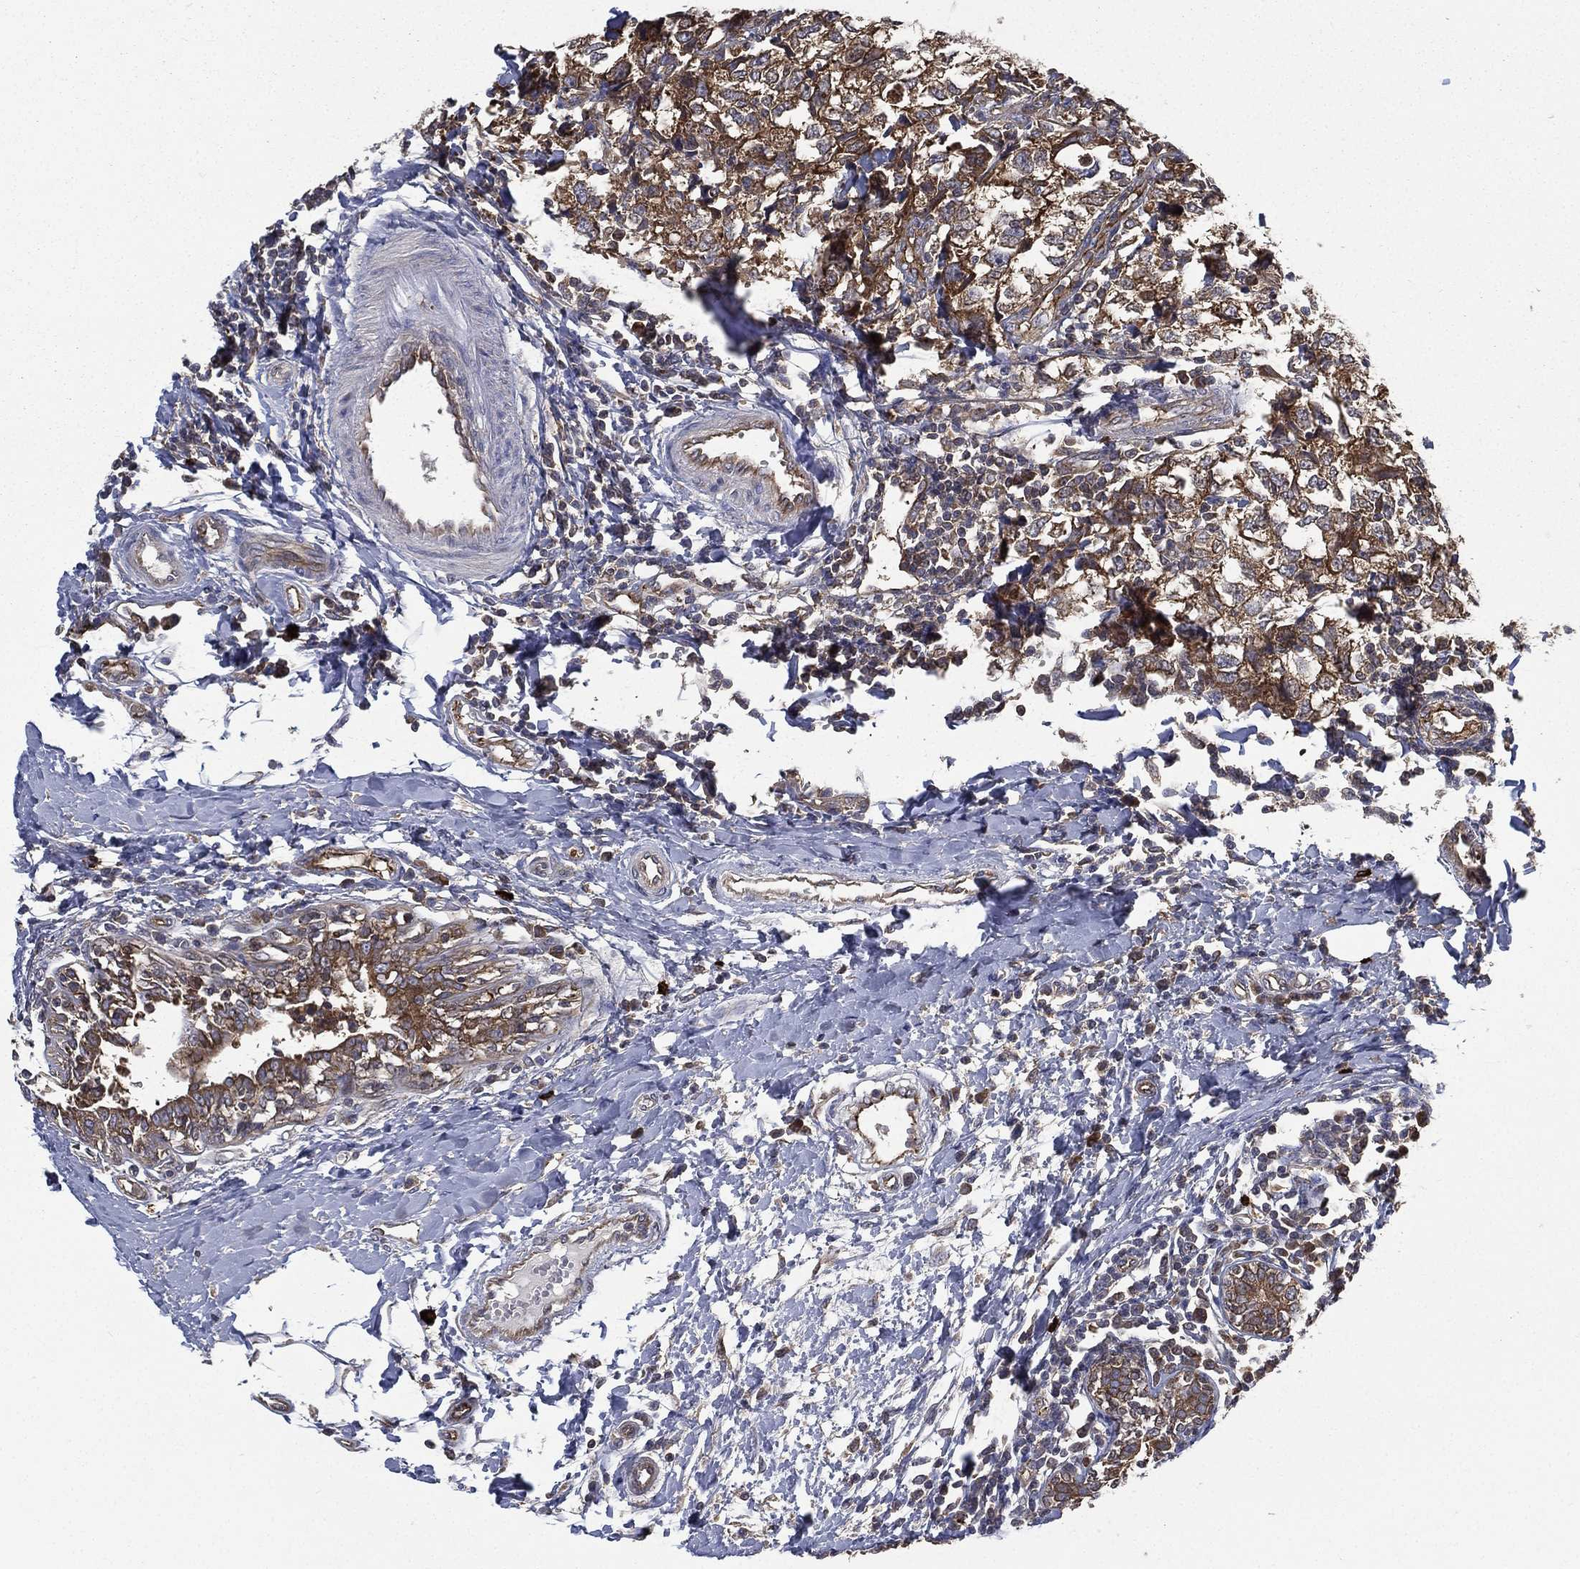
{"staining": {"intensity": "strong", "quantity": "25%-75%", "location": "cytoplasmic/membranous"}, "tissue": "breast cancer", "cell_type": "Tumor cells", "image_type": "cancer", "snomed": [{"axis": "morphology", "description": "Duct carcinoma"}, {"axis": "topography", "description": "Breast"}], "caption": "The photomicrograph shows immunohistochemical staining of breast cancer (intraductal carcinoma). There is strong cytoplasmic/membranous positivity is identified in about 25%-75% of tumor cells.", "gene": "SMPD3", "patient": {"sex": "female", "age": 30}}